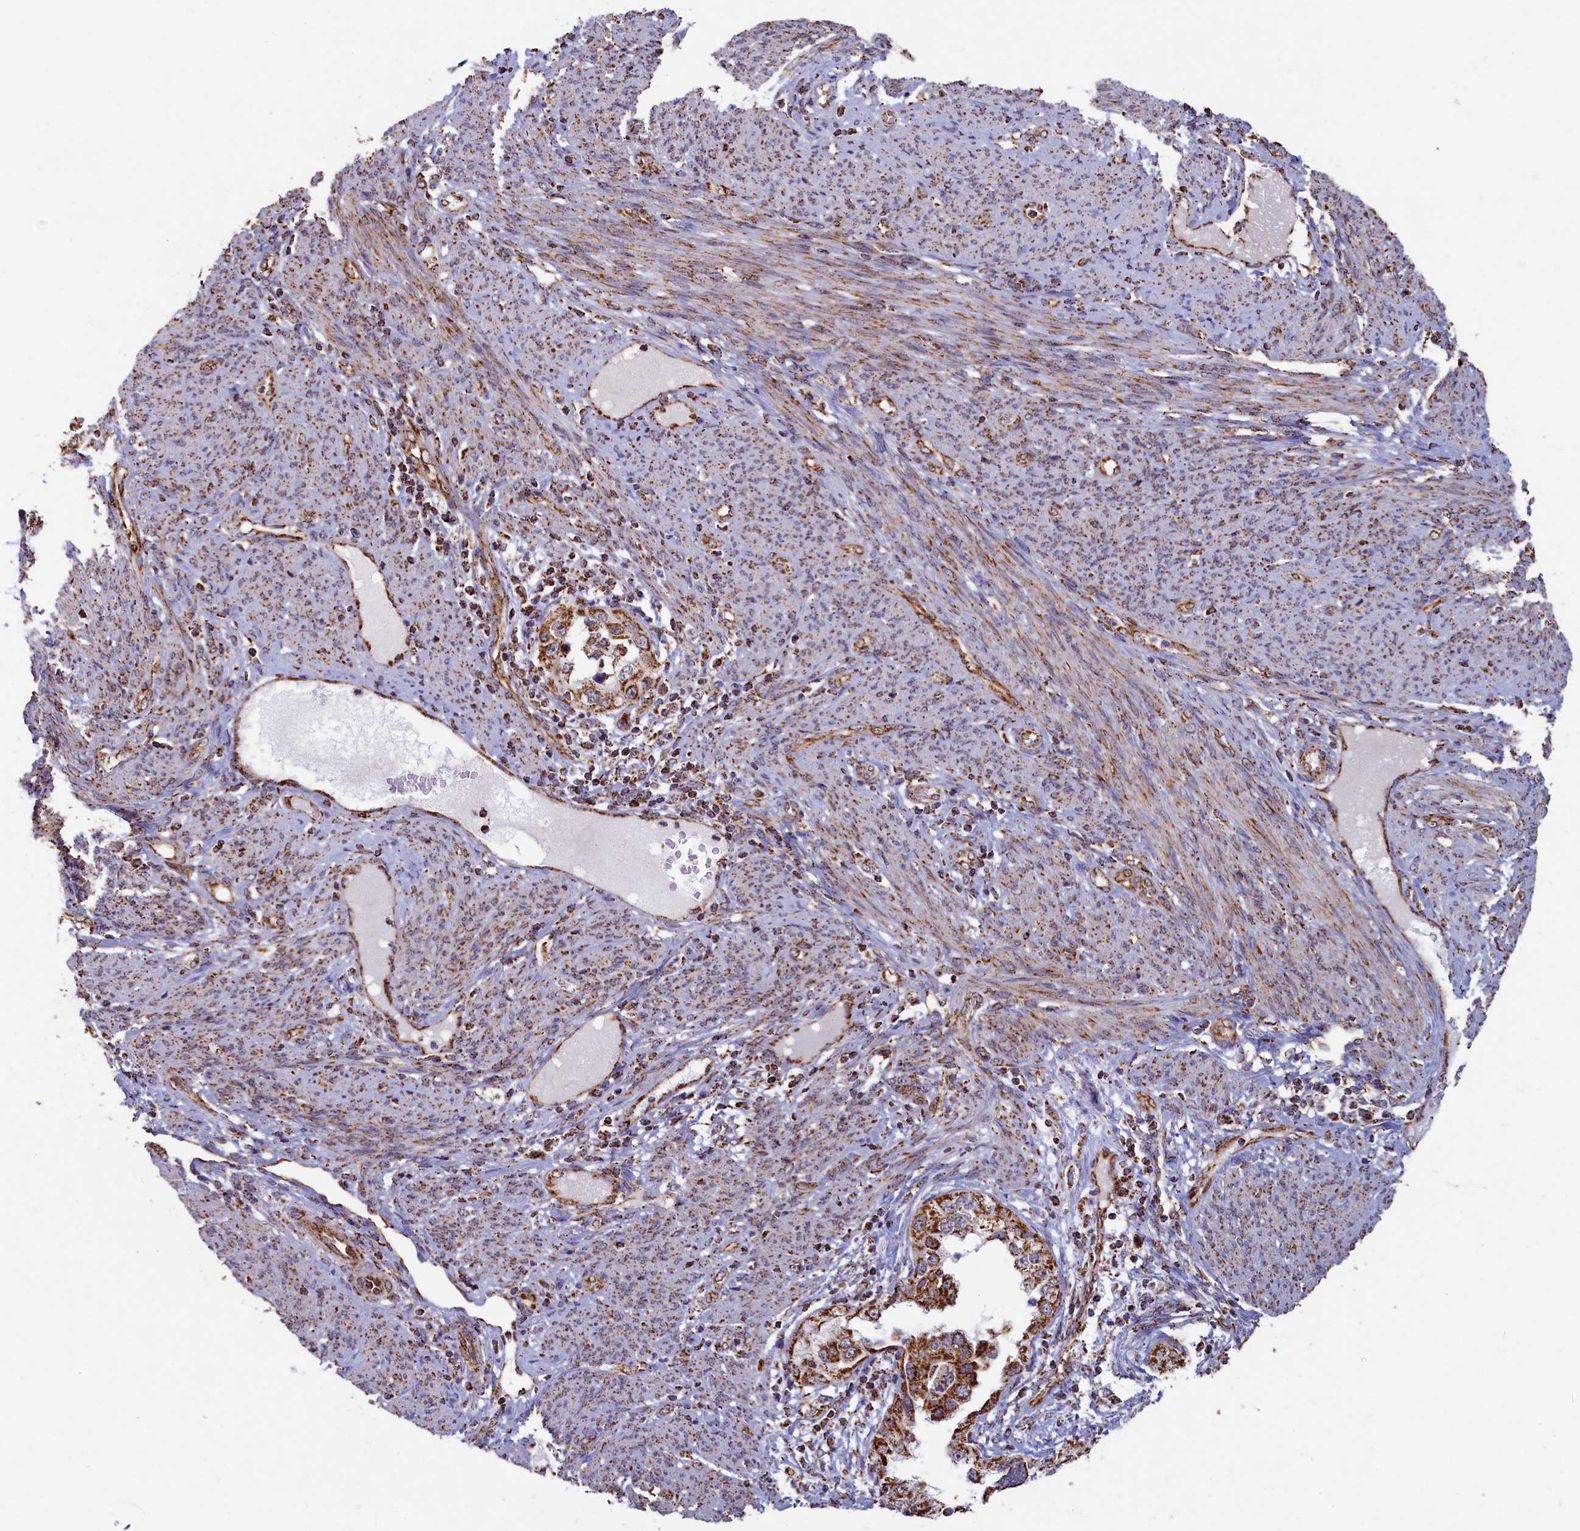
{"staining": {"intensity": "strong", "quantity": ">75%", "location": "cytoplasmic/membranous"}, "tissue": "endometrial cancer", "cell_type": "Tumor cells", "image_type": "cancer", "snomed": [{"axis": "morphology", "description": "Adenocarcinoma, NOS"}, {"axis": "topography", "description": "Endometrium"}], "caption": "This image demonstrates immunohistochemistry staining of human adenocarcinoma (endometrial), with high strong cytoplasmic/membranous staining in about >75% of tumor cells.", "gene": "SPR", "patient": {"sex": "female", "age": 85}}